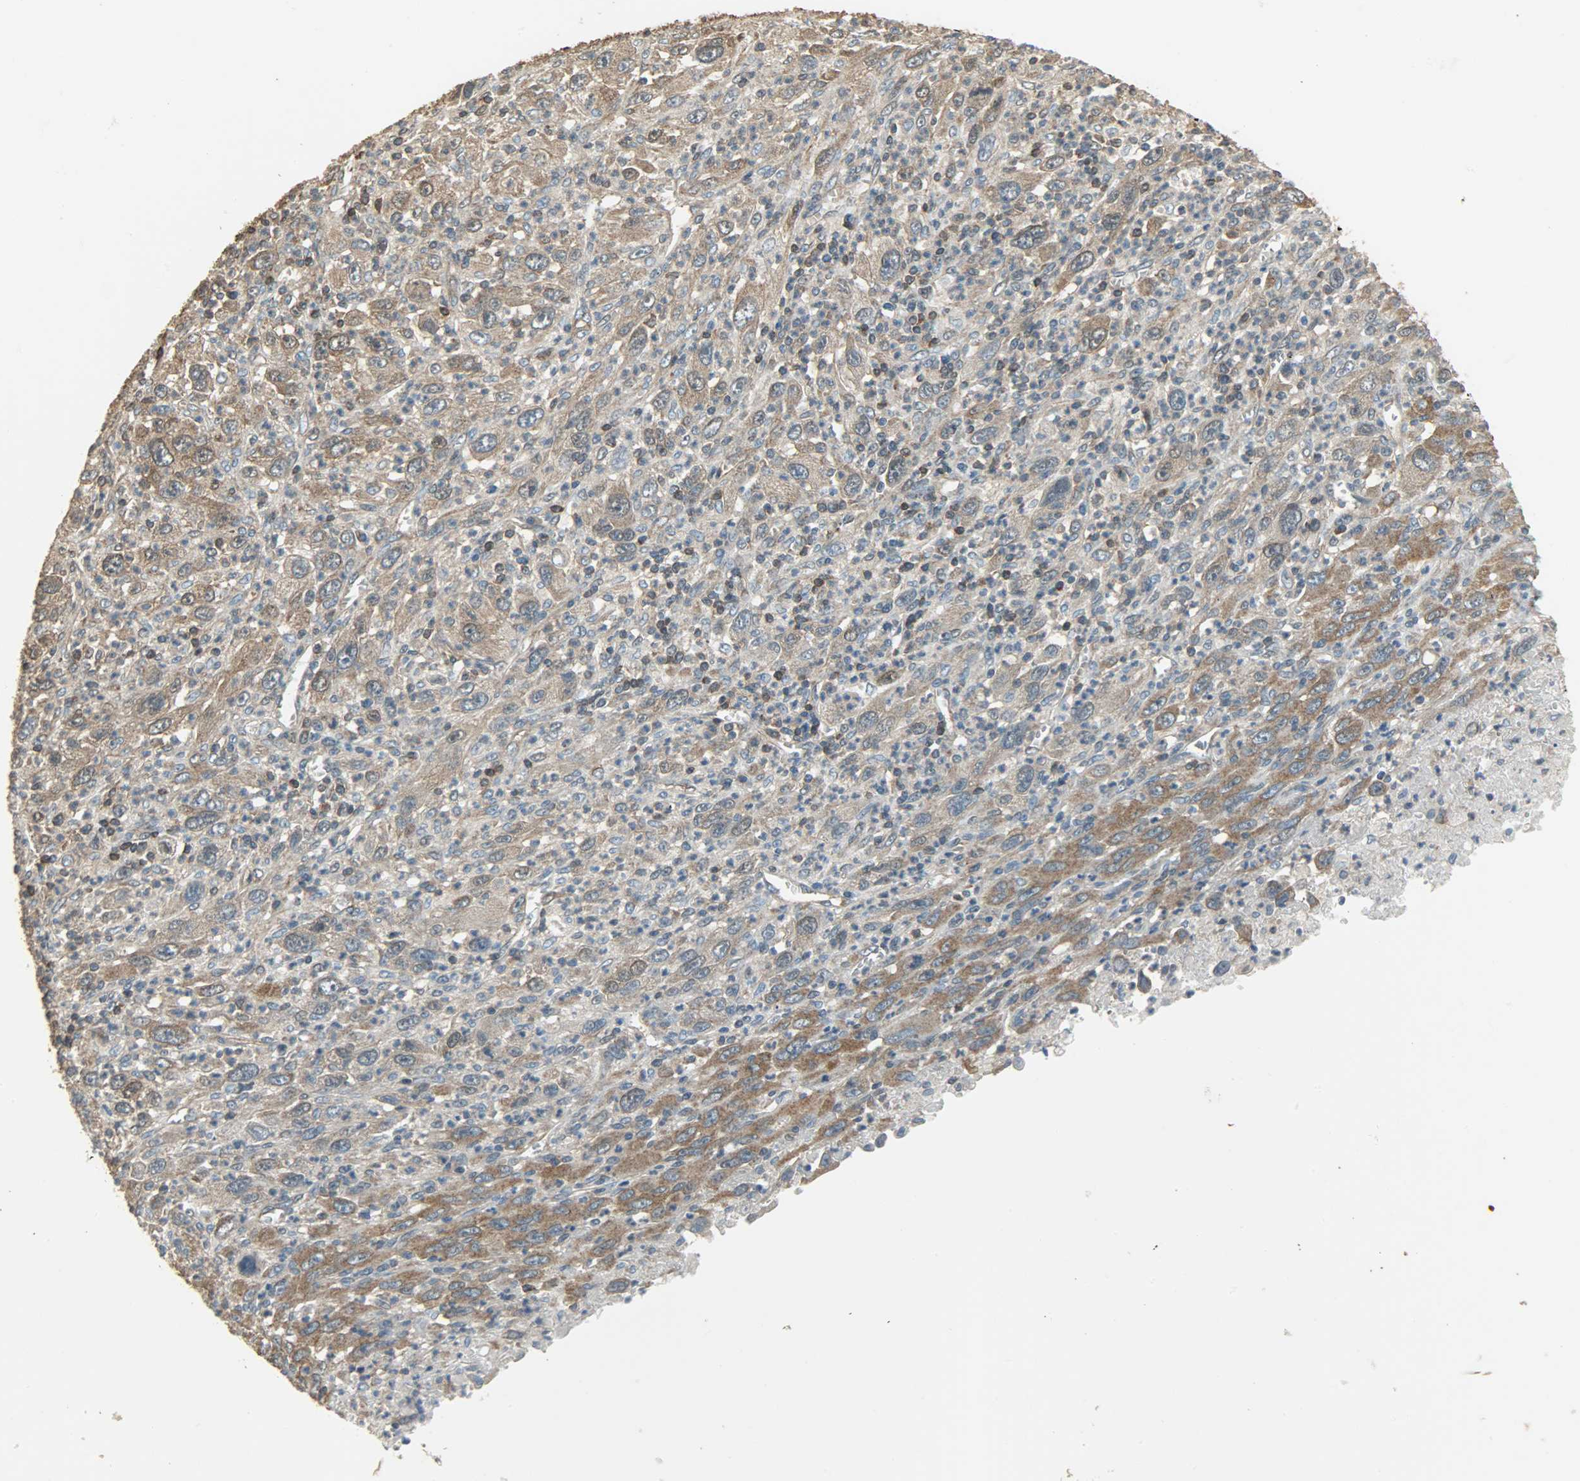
{"staining": {"intensity": "moderate", "quantity": ">75%", "location": "cytoplasmic/membranous"}, "tissue": "melanoma", "cell_type": "Tumor cells", "image_type": "cancer", "snomed": [{"axis": "morphology", "description": "Malignant melanoma, Metastatic site"}, {"axis": "topography", "description": "Skin"}], "caption": "Immunohistochemistry (IHC) histopathology image of neoplastic tissue: human malignant melanoma (metastatic site) stained using immunohistochemistry (IHC) shows medium levels of moderate protein expression localized specifically in the cytoplasmic/membranous of tumor cells, appearing as a cytoplasmic/membranous brown color.", "gene": "LDHB", "patient": {"sex": "female", "age": 56}}